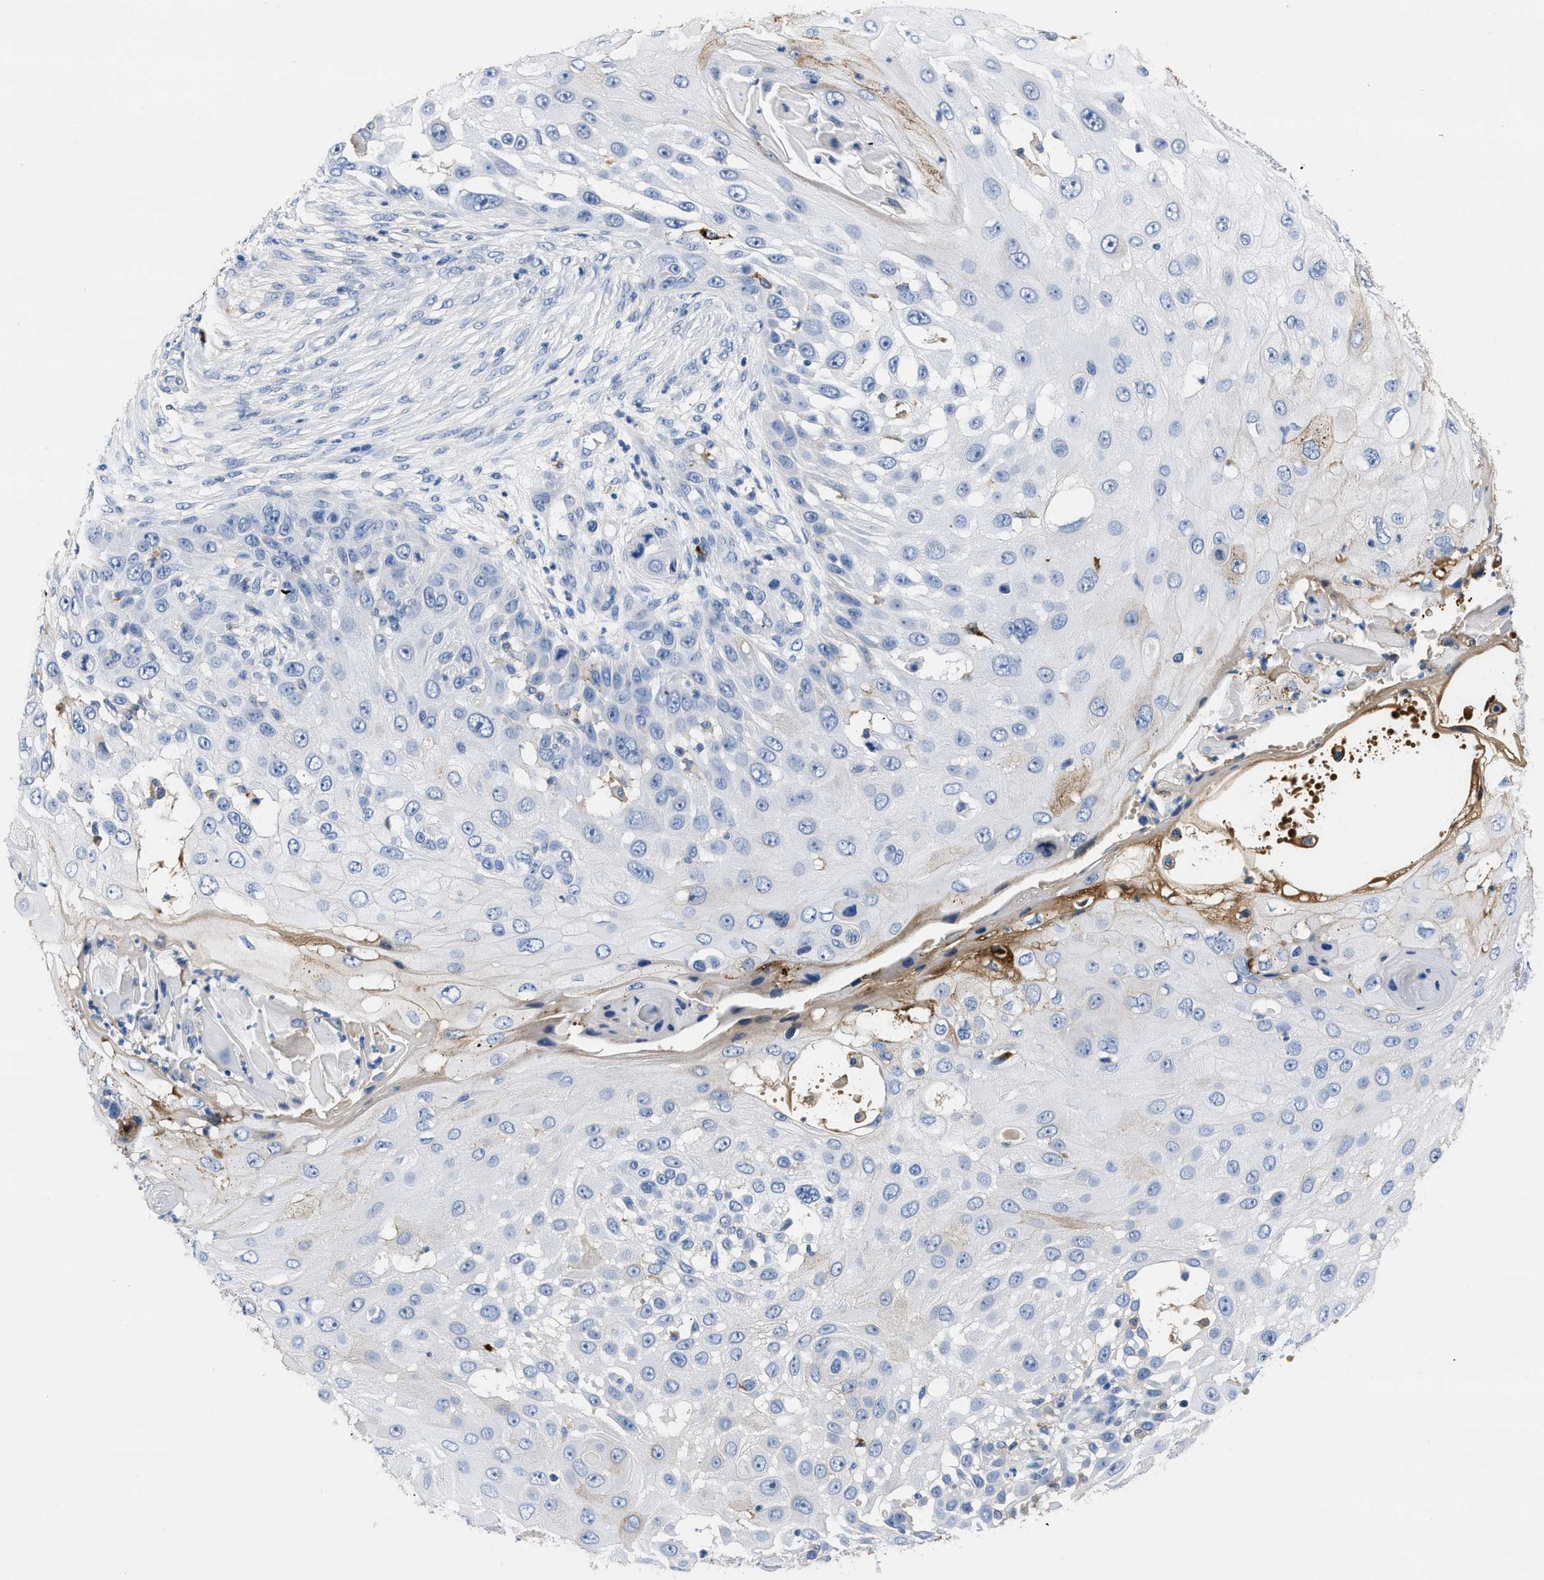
{"staining": {"intensity": "negative", "quantity": "none", "location": "none"}, "tissue": "skin cancer", "cell_type": "Tumor cells", "image_type": "cancer", "snomed": [{"axis": "morphology", "description": "Squamous cell carcinoma, NOS"}, {"axis": "topography", "description": "Skin"}], "caption": "Image shows no protein staining in tumor cells of squamous cell carcinoma (skin) tissue.", "gene": "FGF18", "patient": {"sex": "female", "age": 44}}